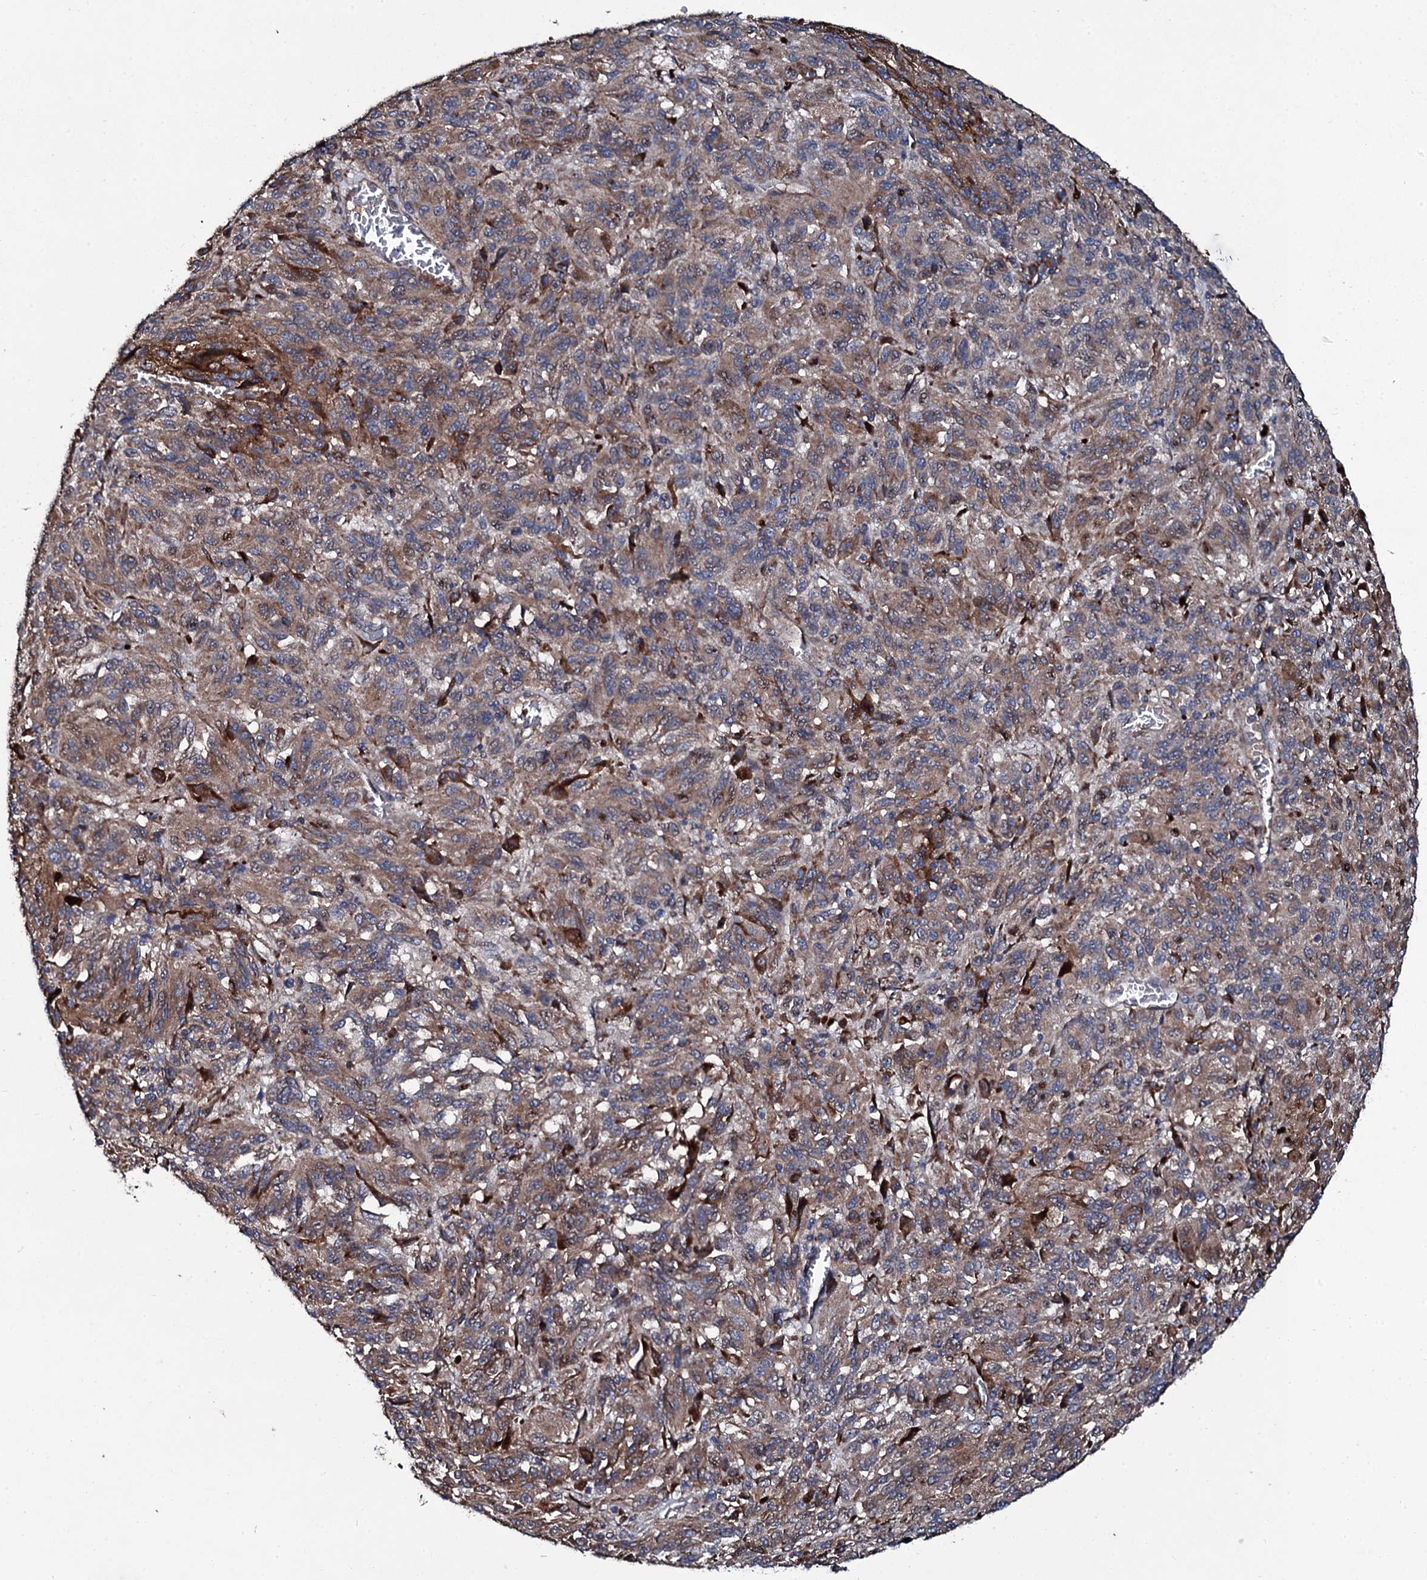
{"staining": {"intensity": "moderate", "quantity": ">75%", "location": "cytoplasmic/membranous"}, "tissue": "melanoma", "cell_type": "Tumor cells", "image_type": "cancer", "snomed": [{"axis": "morphology", "description": "Malignant melanoma, Metastatic site"}, {"axis": "topography", "description": "Lung"}], "caption": "Malignant melanoma (metastatic site) stained for a protein (brown) shows moderate cytoplasmic/membranous positive expression in about >75% of tumor cells.", "gene": "LRRC28", "patient": {"sex": "male", "age": 64}}